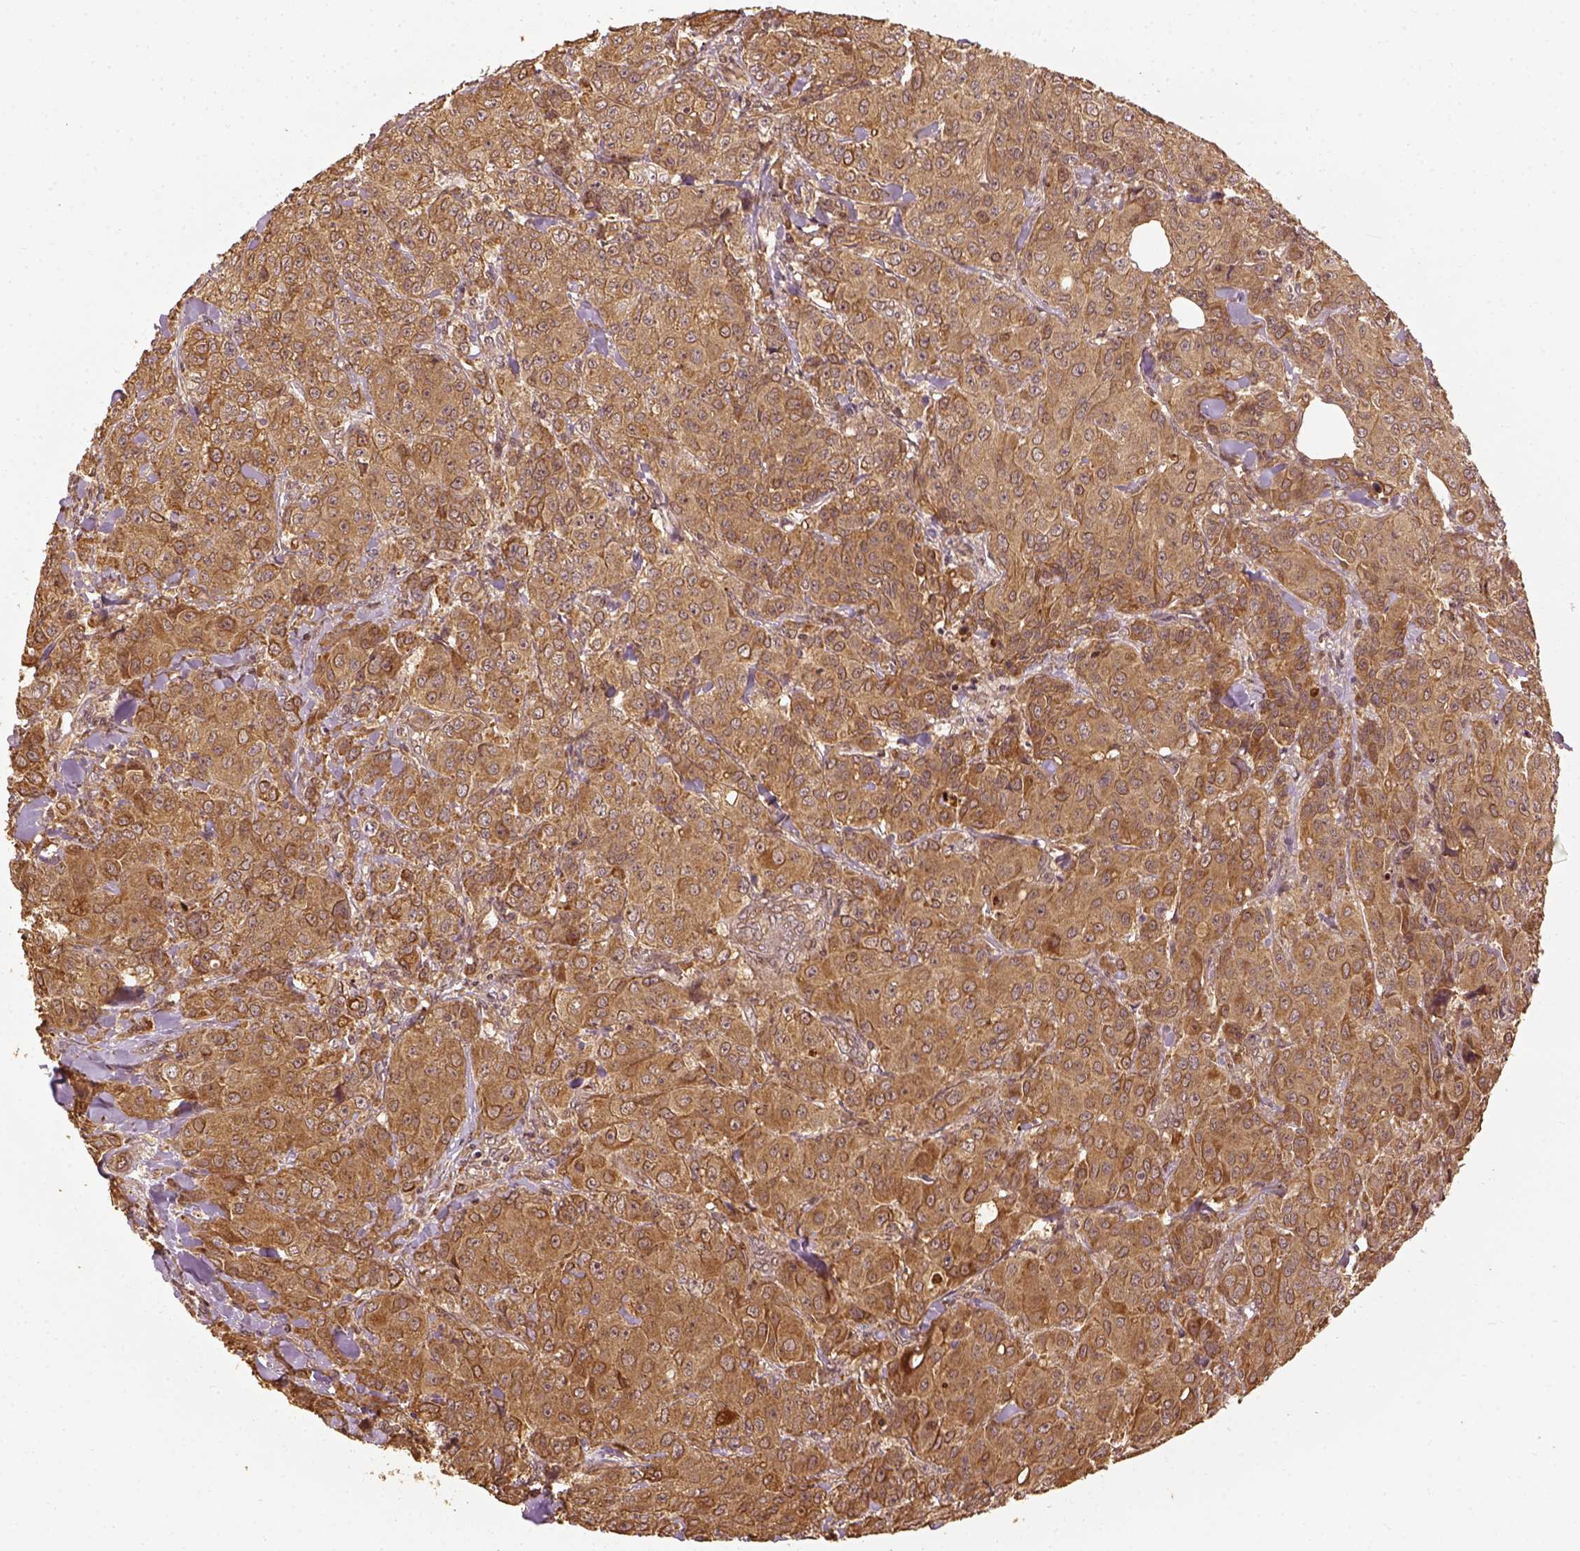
{"staining": {"intensity": "moderate", "quantity": ">75%", "location": "cytoplasmic/membranous"}, "tissue": "breast cancer", "cell_type": "Tumor cells", "image_type": "cancer", "snomed": [{"axis": "morphology", "description": "Duct carcinoma"}, {"axis": "topography", "description": "Breast"}], "caption": "Breast infiltrating ductal carcinoma tissue demonstrates moderate cytoplasmic/membranous positivity in approximately >75% of tumor cells (IHC, brightfield microscopy, high magnification).", "gene": "VEGFA", "patient": {"sex": "female", "age": 43}}